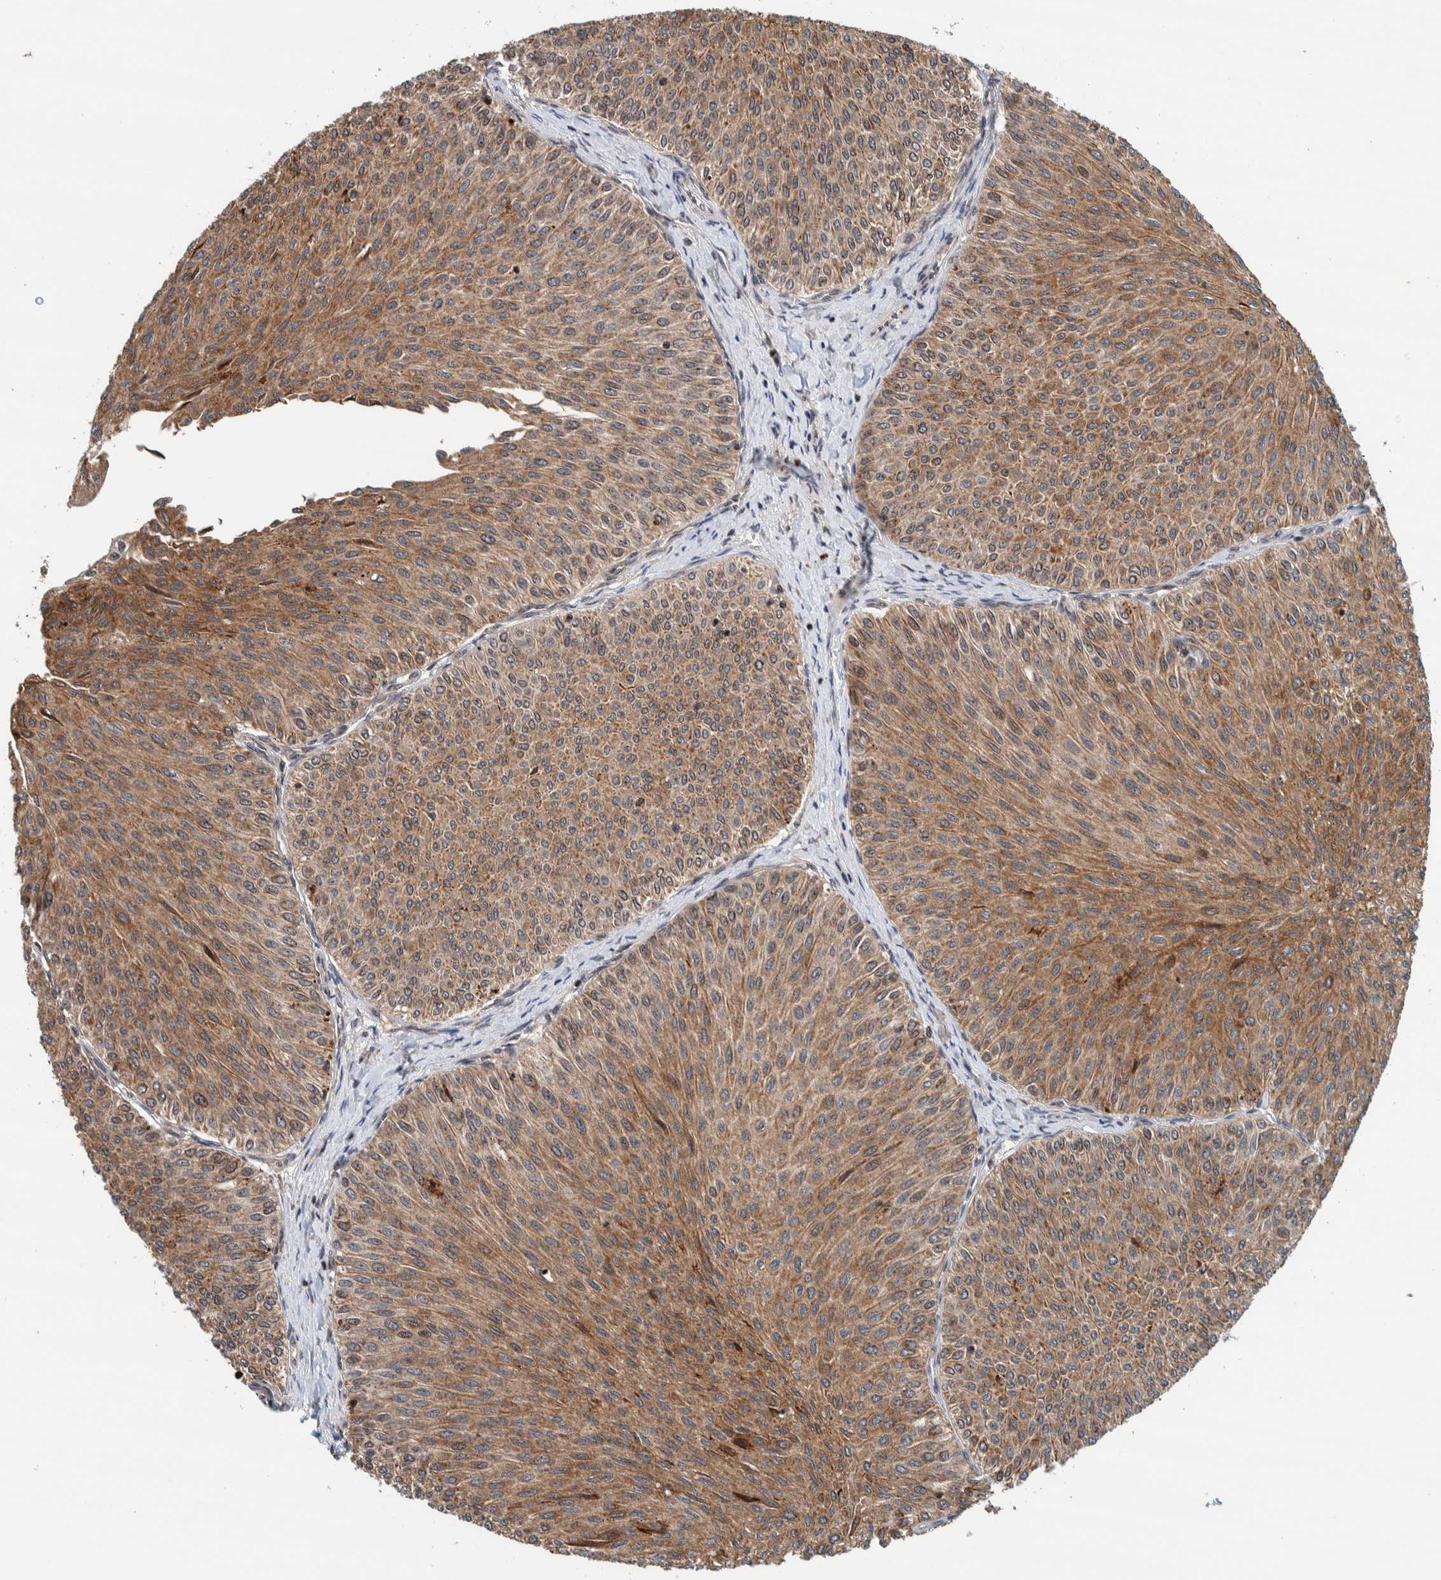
{"staining": {"intensity": "moderate", "quantity": ">75%", "location": "cytoplasmic/membranous"}, "tissue": "urothelial cancer", "cell_type": "Tumor cells", "image_type": "cancer", "snomed": [{"axis": "morphology", "description": "Urothelial carcinoma, Low grade"}, {"axis": "topography", "description": "Urinary bladder"}], "caption": "Moderate cytoplasmic/membranous positivity is seen in approximately >75% of tumor cells in urothelial cancer.", "gene": "CCDC182", "patient": {"sex": "male", "age": 78}}